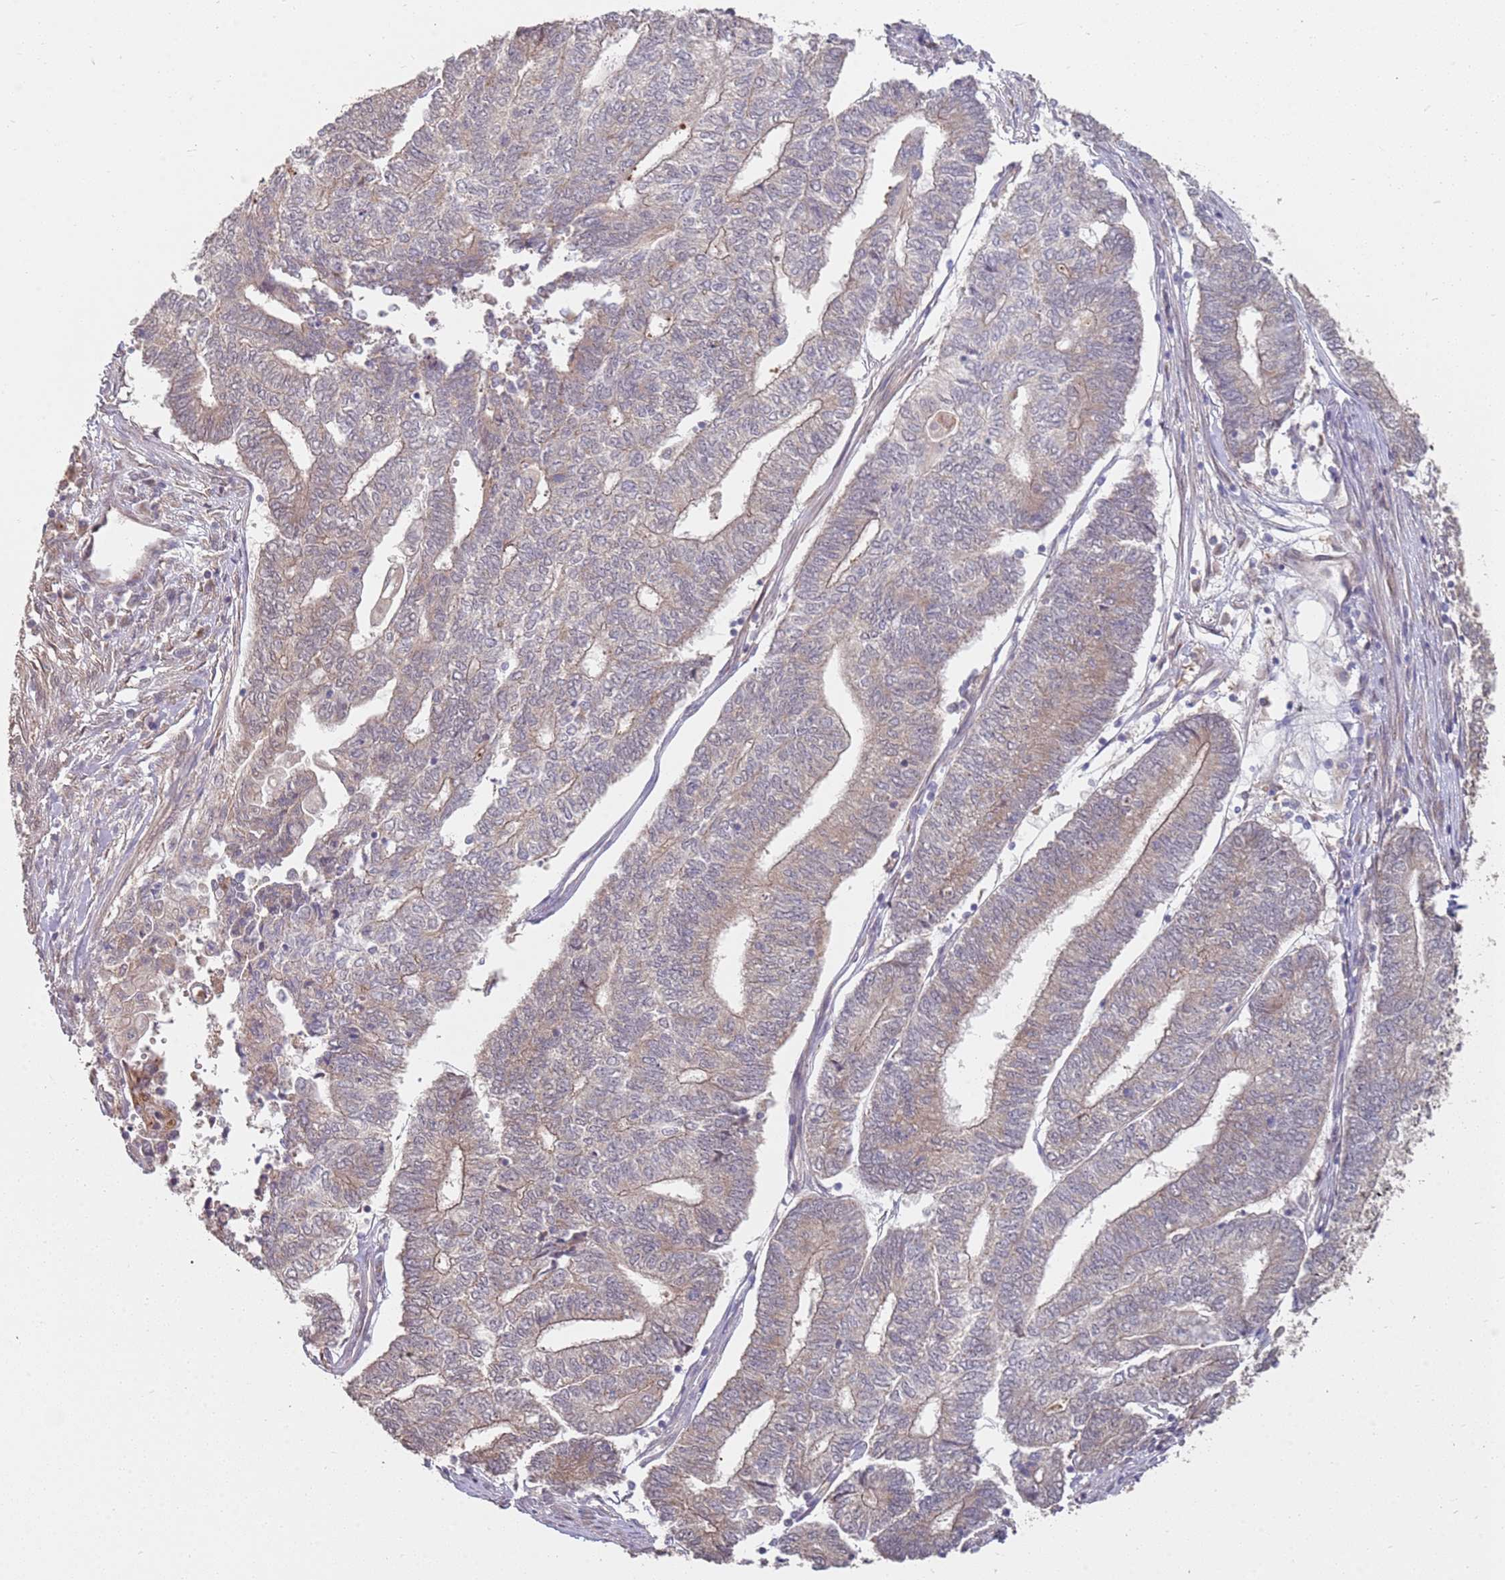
{"staining": {"intensity": "weak", "quantity": "<25%", "location": "cytoplasmic/membranous"}, "tissue": "endometrial cancer", "cell_type": "Tumor cells", "image_type": "cancer", "snomed": [{"axis": "morphology", "description": "Adenocarcinoma, NOS"}, {"axis": "topography", "description": "Uterus"}, {"axis": "topography", "description": "Endometrium"}], "caption": "The IHC image has no significant staining in tumor cells of endometrial cancer tissue. (DAB immunohistochemistry (IHC), high magnification).", "gene": "MPEG1", "patient": {"sex": "female", "age": 70}}